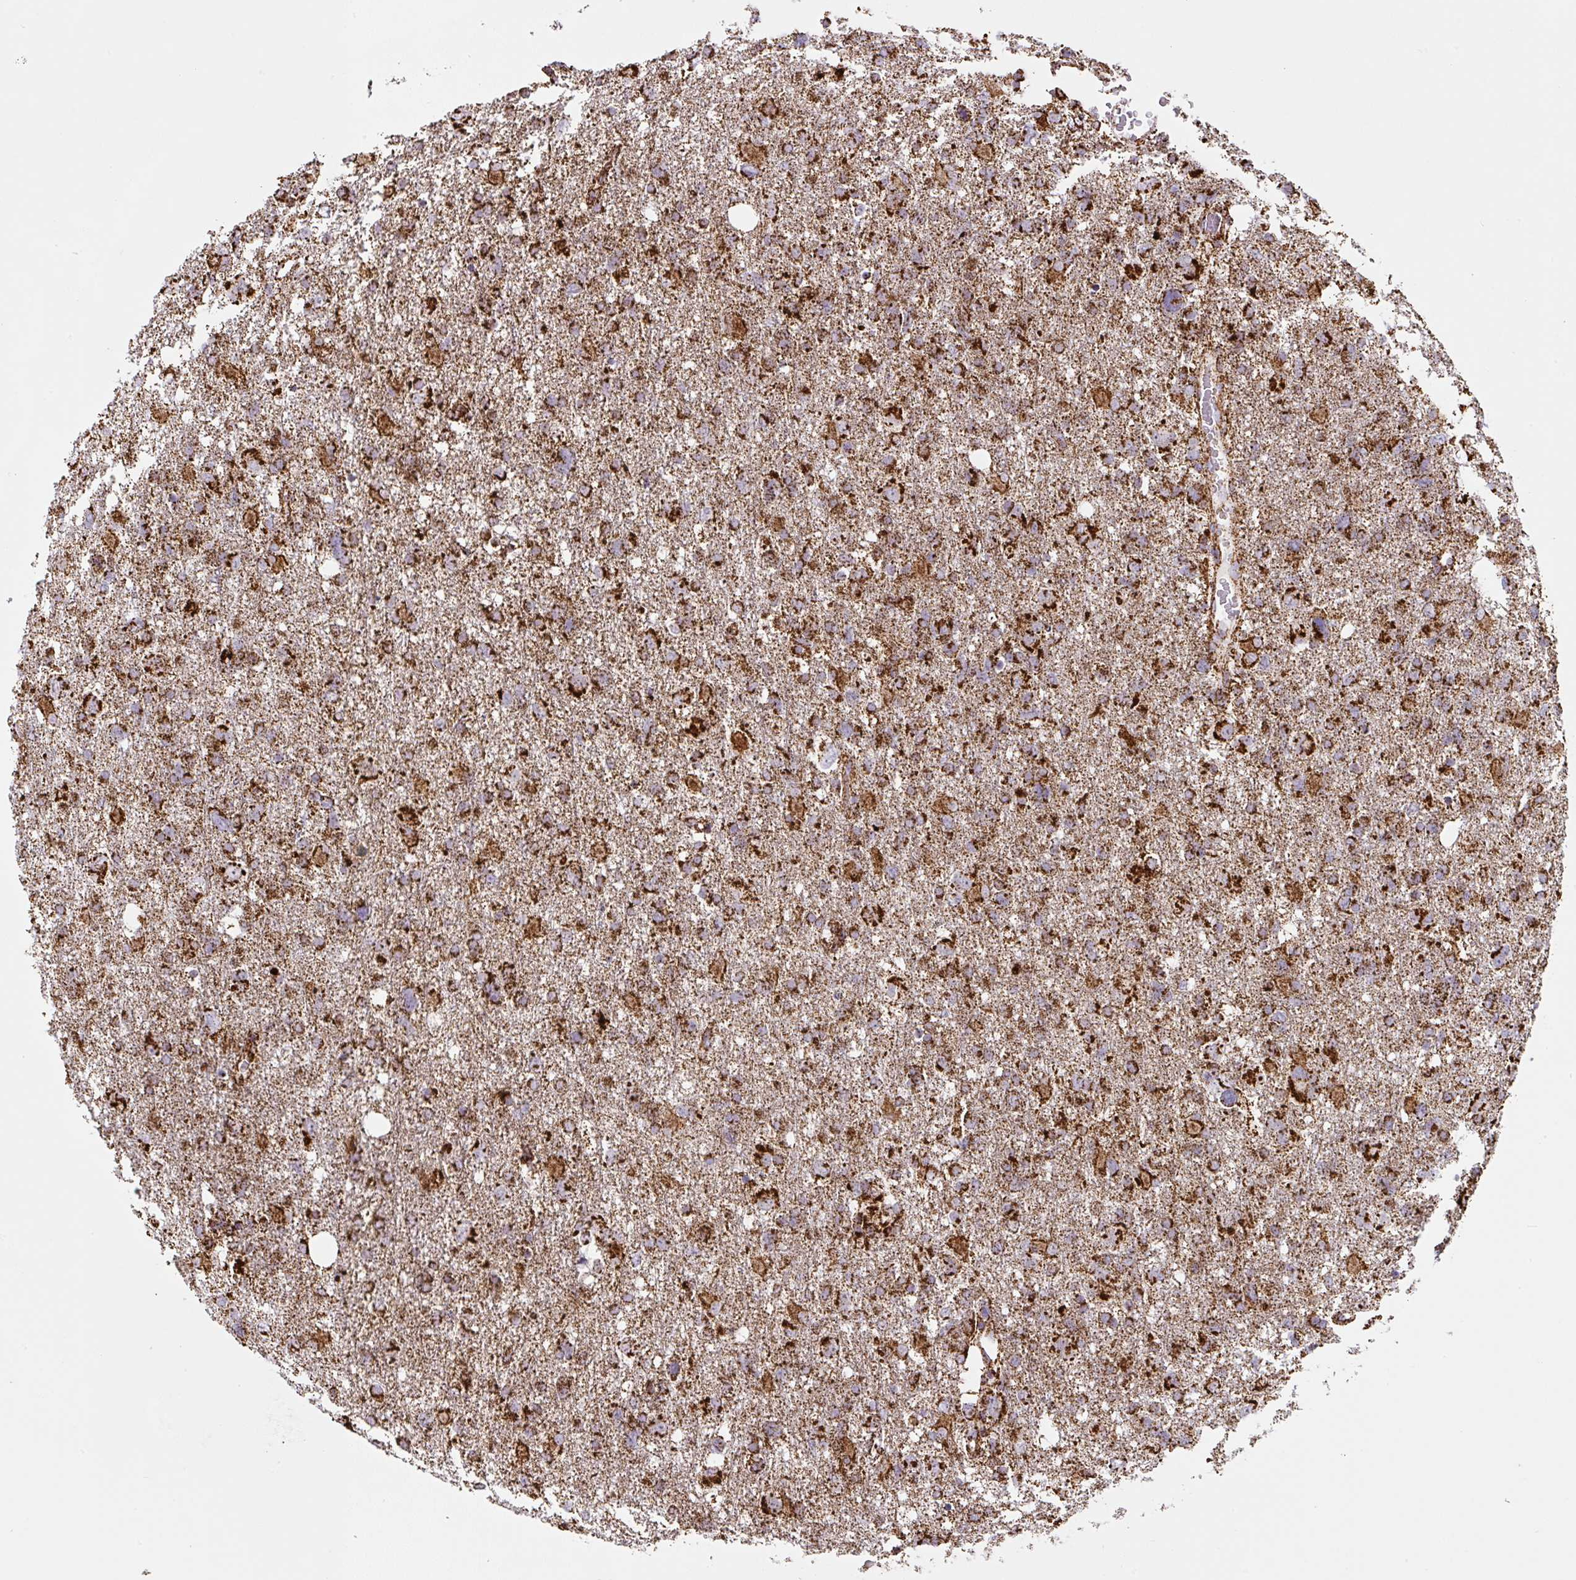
{"staining": {"intensity": "strong", "quantity": ">75%", "location": "cytoplasmic/membranous"}, "tissue": "glioma", "cell_type": "Tumor cells", "image_type": "cancer", "snomed": [{"axis": "morphology", "description": "Glioma, malignant, High grade"}, {"axis": "topography", "description": "Brain"}], "caption": "Immunohistochemistry of human glioma reveals high levels of strong cytoplasmic/membranous expression in approximately >75% of tumor cells.", "gene": "ATP5F1A", "patient": {"sex": "male", "age": 61}}